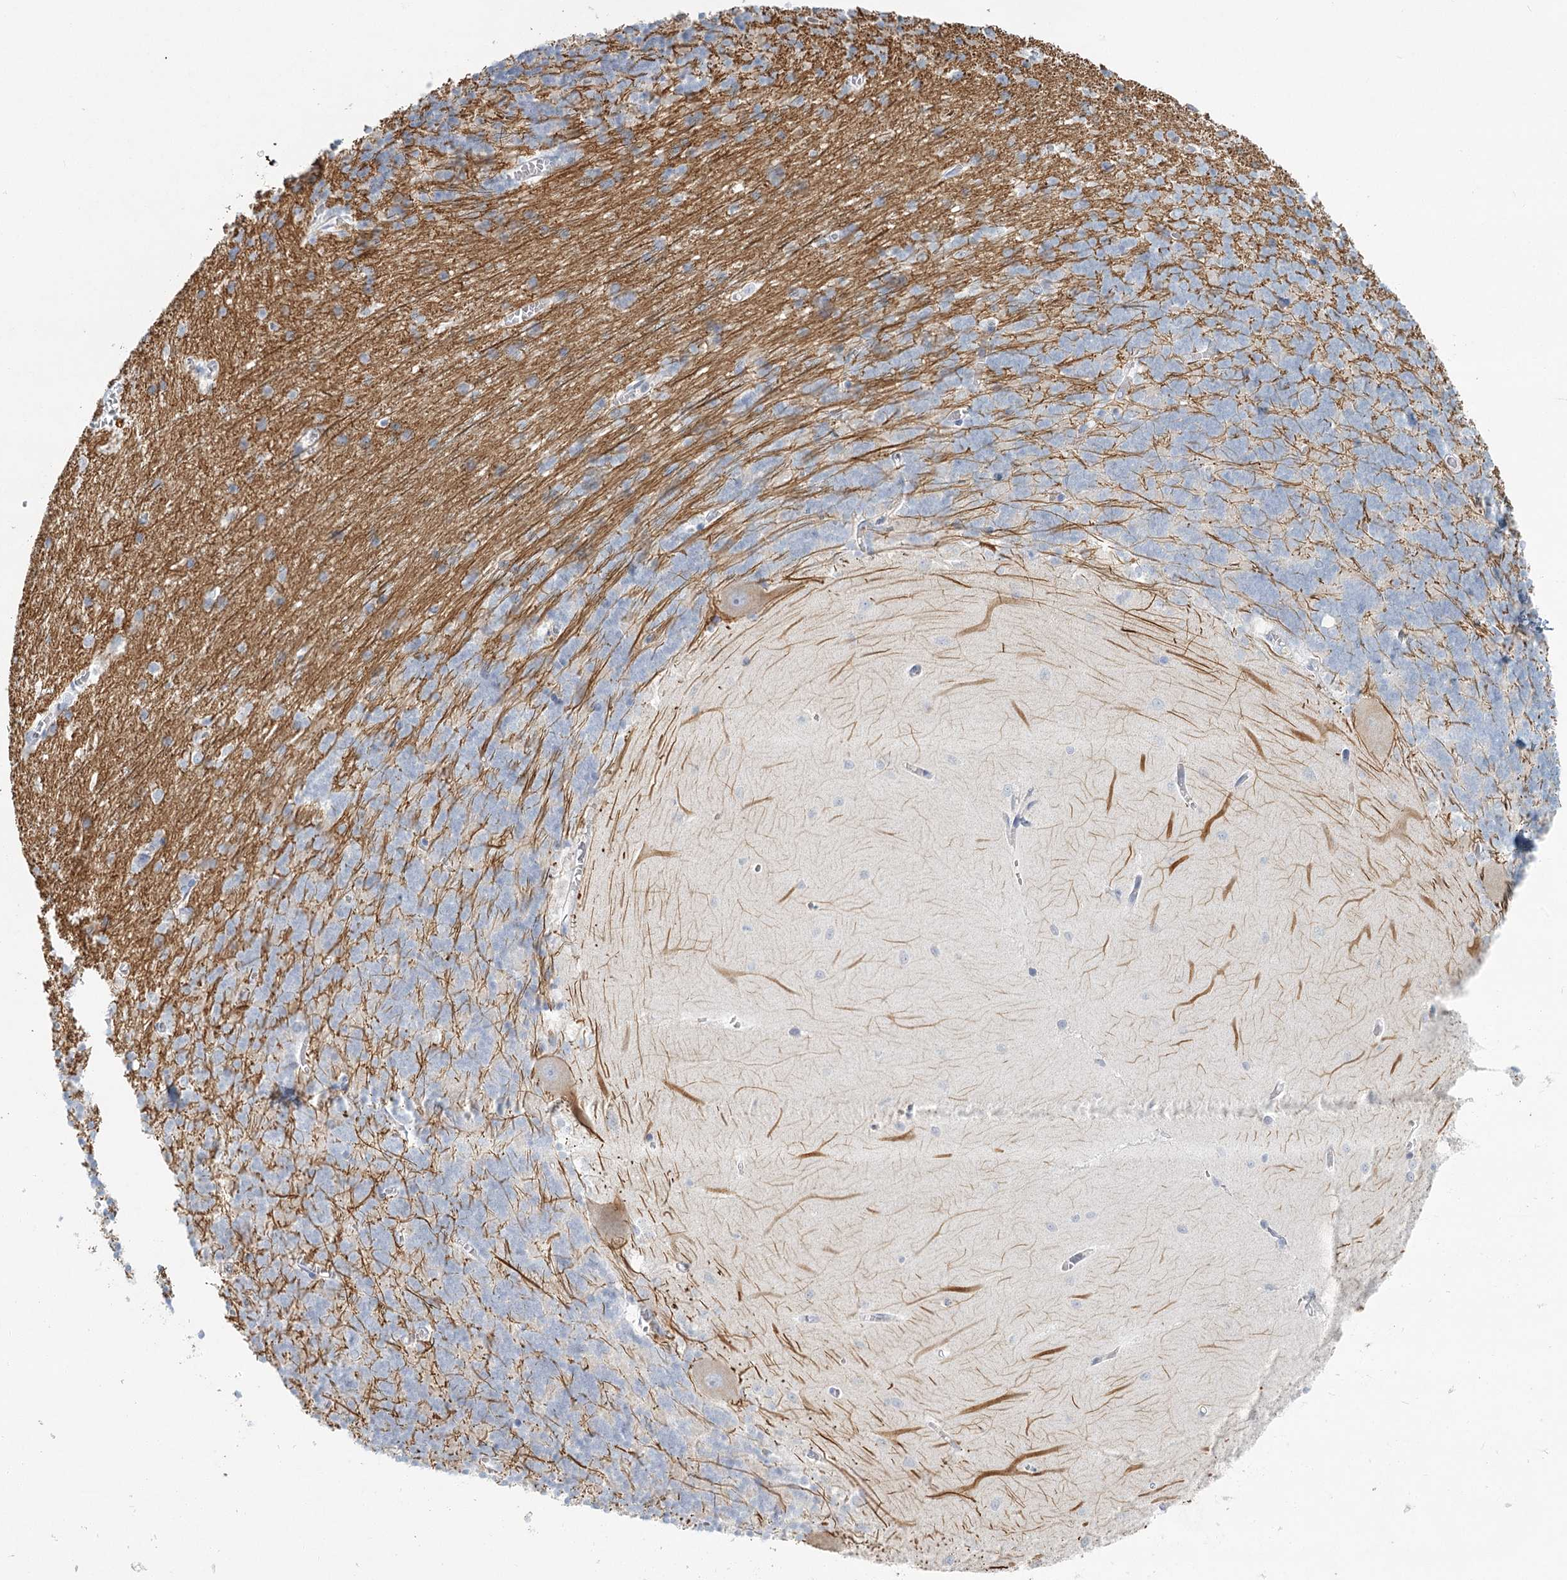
{"staining": {"intensity": "negative", "quantity": "none", "location": "none"}, "tissue": "cerebellum", "cell_type": "Cells in granular layer", "image_type": "normal", "snomed": [{"axis": "morphology", "description": "Normal tissue, NOS"}, {"axis": "topography", "description": "Cerebellum"}], "caption": "IHC of benign human cerebellum exhibits no expression in cells in granular layer.", "gene": "LRP2BP", "patient": {"sex": "male", "age": 37}}